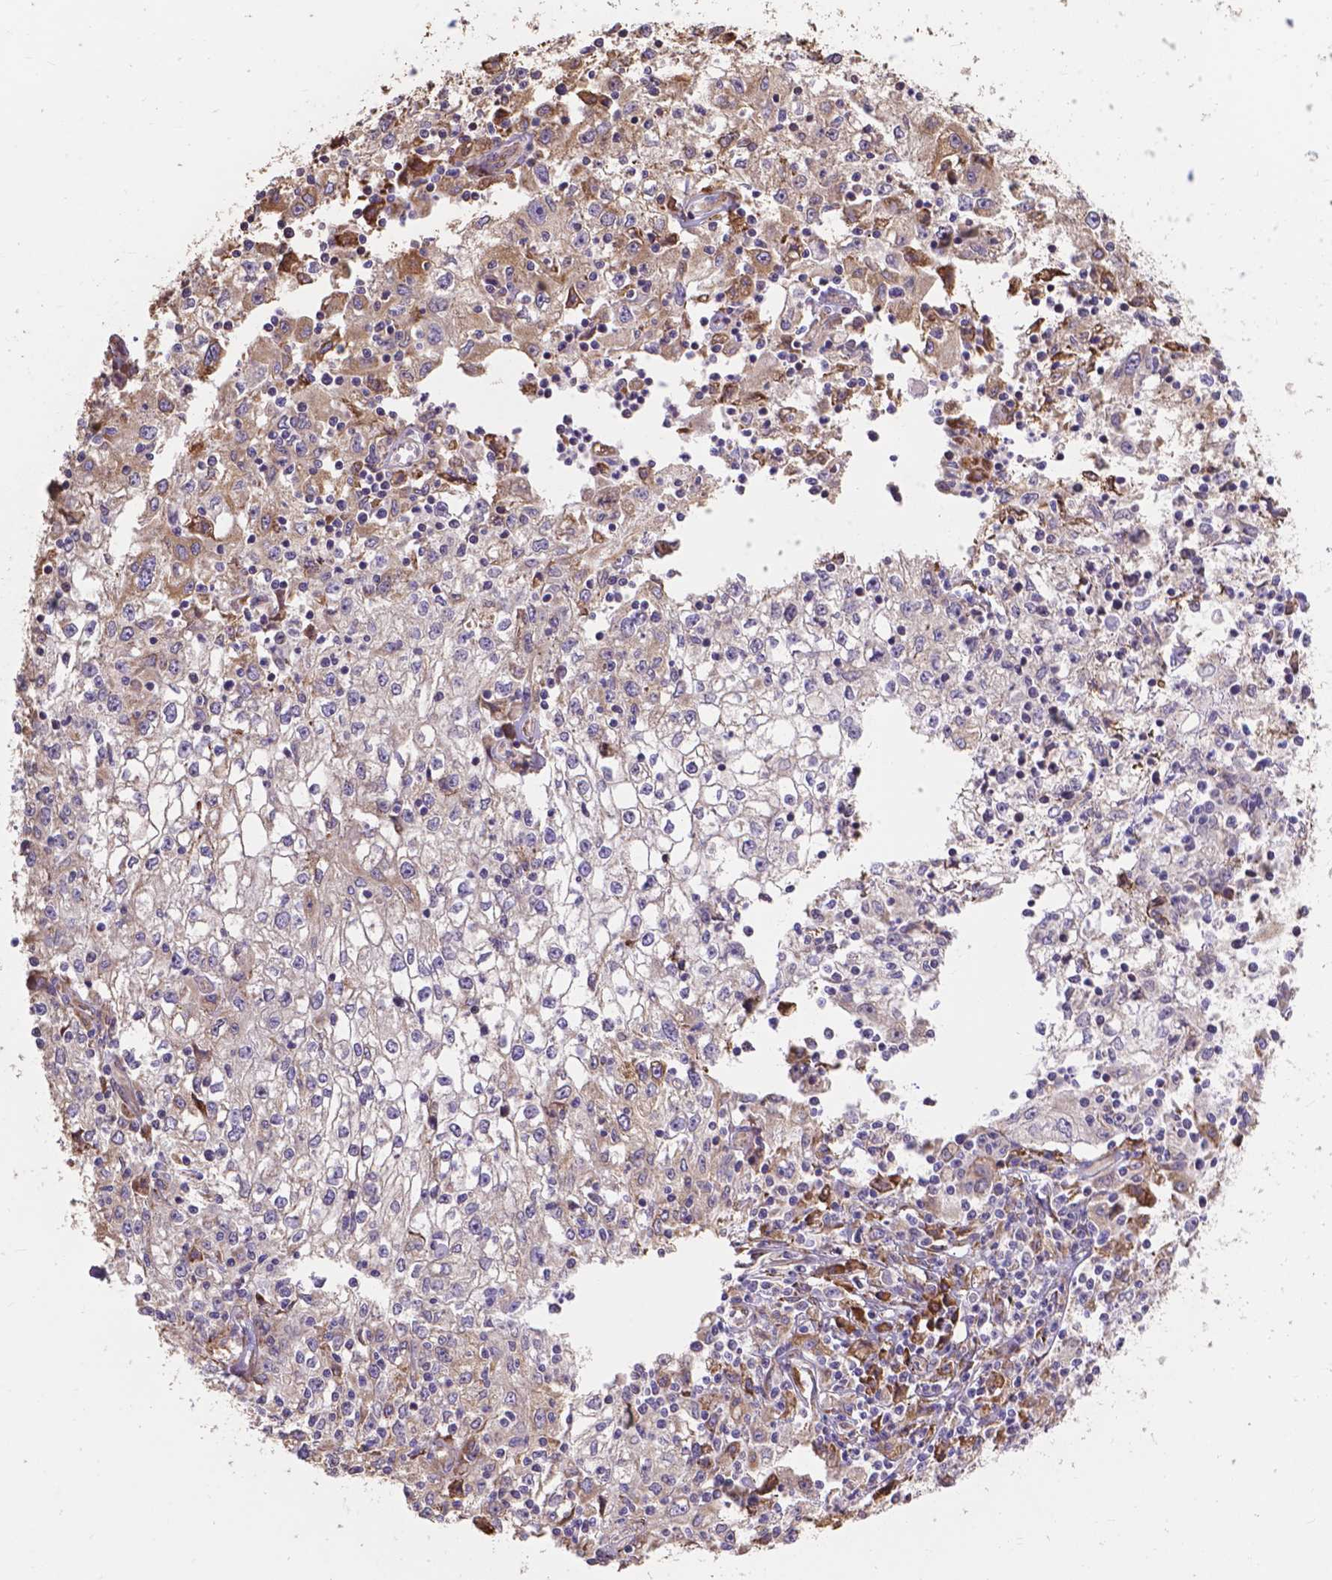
{"staining": {"intensity": "weak", "quantity": "<25%", "location": "cytoplasmic/membranous"}, "tissue": "cervical cancer", "cell_type": "Tumor cells", "image_type": "cancer", "snomed": [{"axis": "morphology", "description": "Squamous cell carcinoma, NOS"}, {"axis": "topography", "description": "Cervix"}], "caption": "Immunohistochemical staining of squamous cell carcinoma (cervical) exhibits no significant positivity in tumor cells.", "gene": "IPO11", "patient": {"sex": "female", "age": 85}}